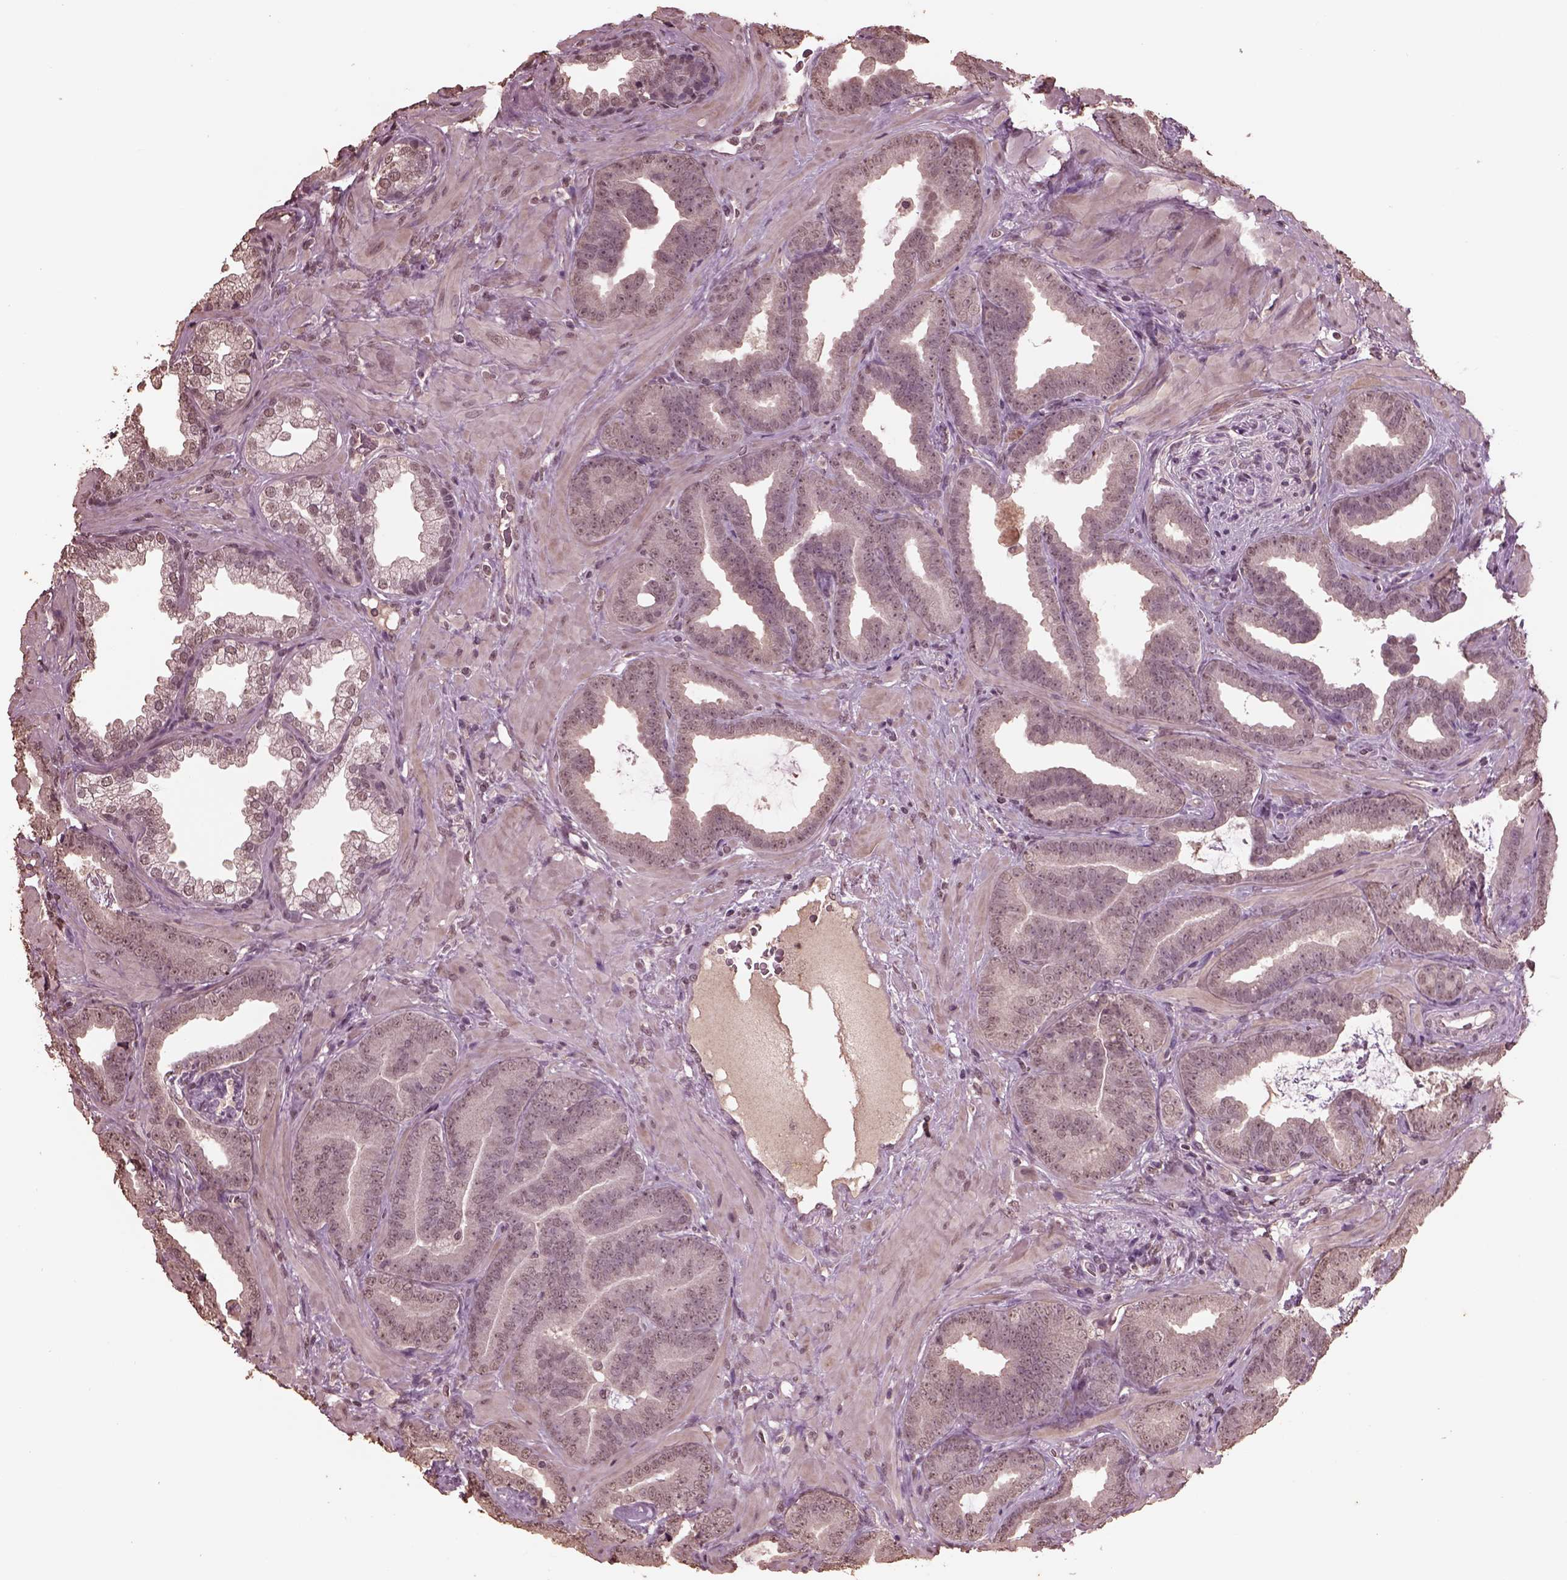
{"staining": {"intensity": "negative", "quantity": "none", "location": "none"}, "tissue": "prostate cancer", "cell_type": "Tumor cells", "image_type": "cancer", "snomed": [{"axis": "morphology", "description": "Adenocarcinoma, Low grade"}, {"axis": "topography", "description": "Prostate"}], "caption": "Immunohistochemistry (IHC) micrograph of prostate cancer (adenocarcinoma (low-grade)) stained for a protein (brown), which demonstrates no expression in tumor cells.", "gene": "CPT1C", "patient": {"sex": "male", "age": 63}}